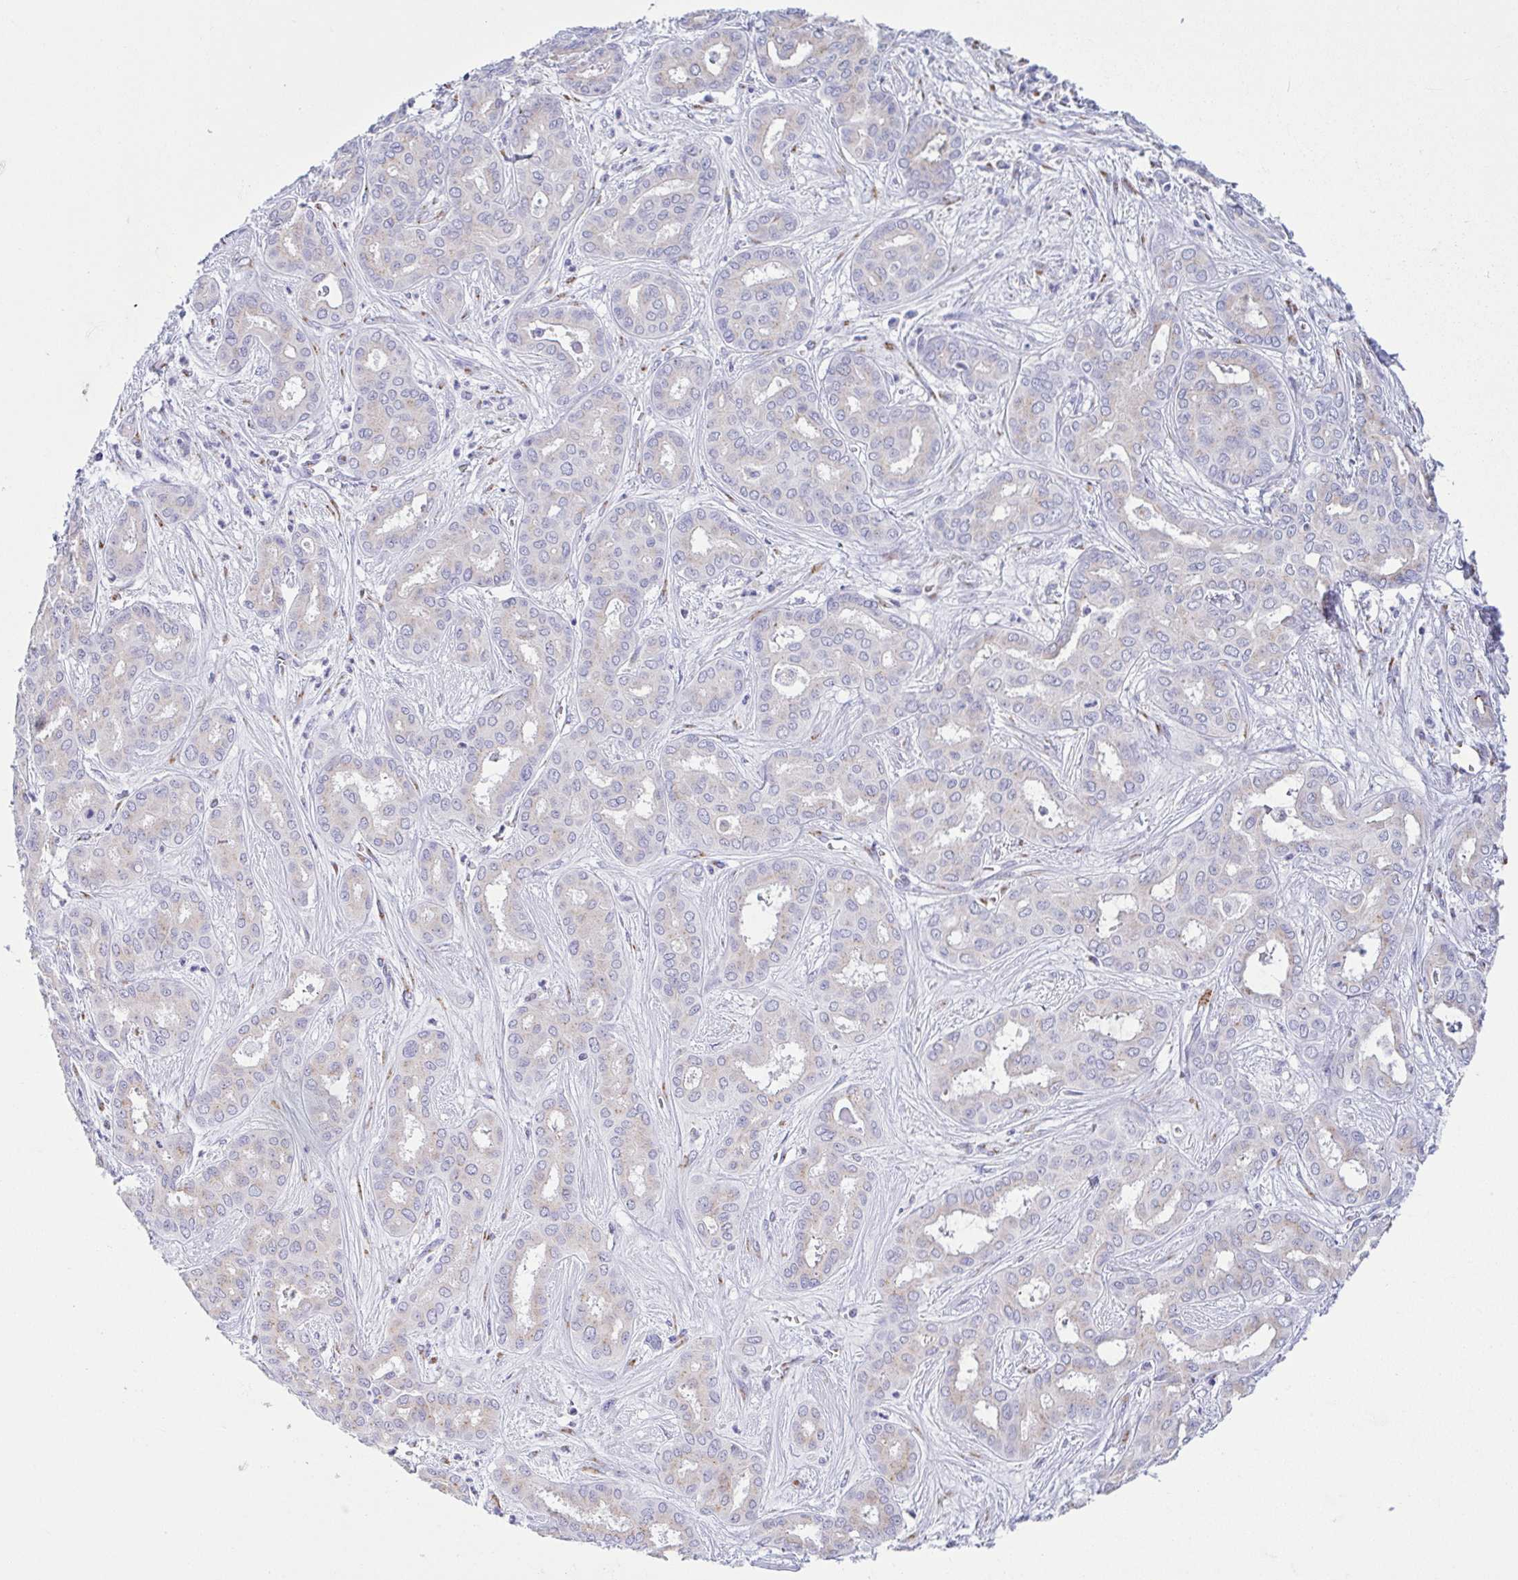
{"staining": {"intensity": "negative", "quantity": "none", "location": "none"}, "tissue": "liver cancer", "cell_type": "Tumor cells", "image_type": "cancer", "snomed": [{"axis": "morphology", "description": "Cholangiocarcinoma"}, {"axis": "topography", "description": "Liver"}], "caption": "Tumor cells are negative for brown protein staining in liver cancer.", "gene": "SULT1B1", "patient": {"sex": "female", "age": 64}}